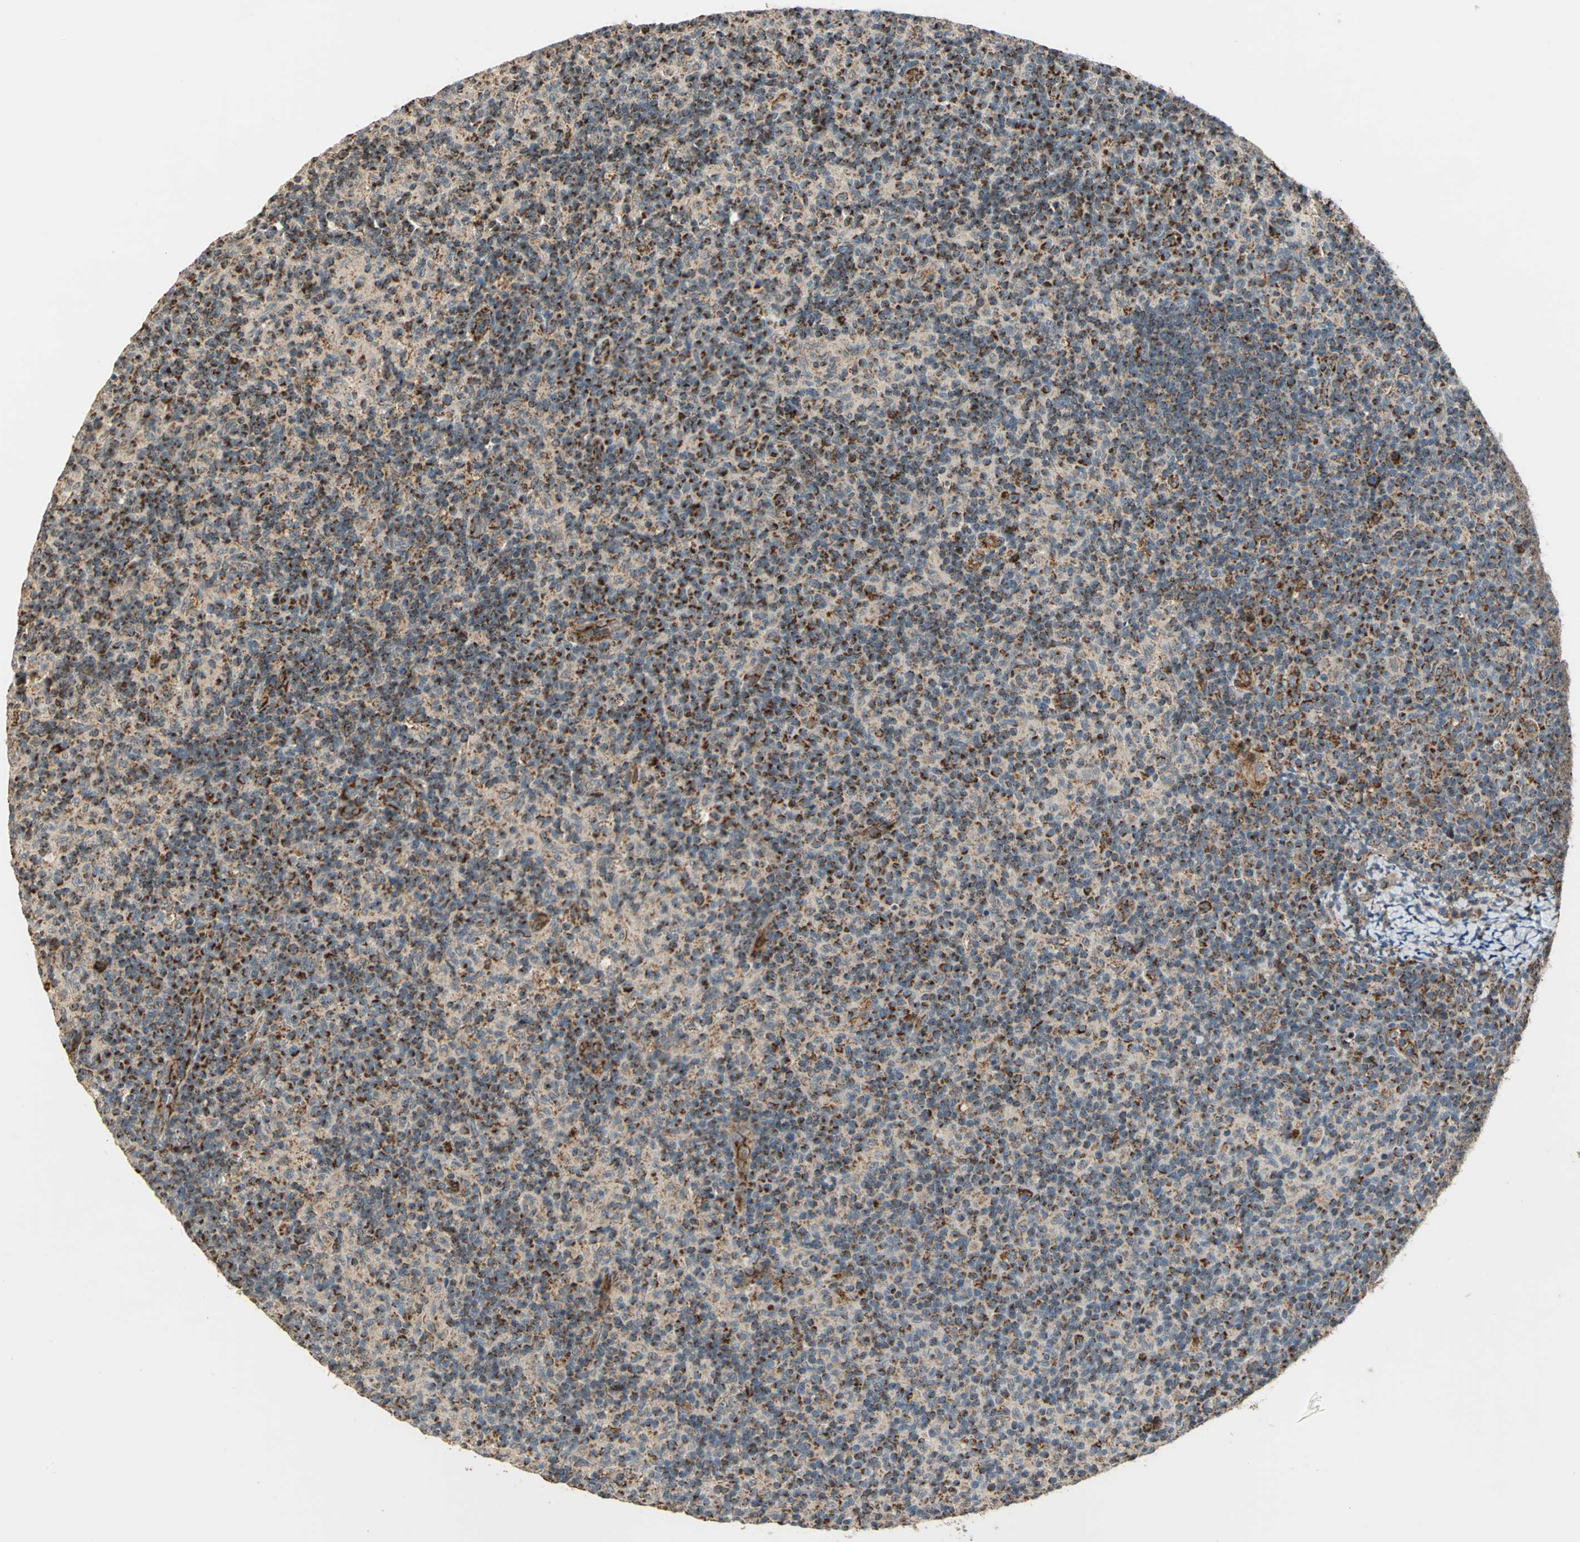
{"staining": {"intensity": "strong", "quantity": ">75%", "location": "cytoplasmic/membranous"}, "tissue": "lymph node", "cell_type": "Germinal center cells", "image_type": "normal", "snomed": [{"axis": "morphology", "description": "Normal tissue, NOS"}, {"axis": "morphology", "description": "Inflammation, NOS"}, {"axis": "topography", "description": "Lymph node"}], "caption": "Immunohistochemical staining of unremarkable lymph node exhibits high levels of strong cytoplasmic/membranous positivity in approximately >75% of germinal center cells.", "gene": "MRPS22", "patient": {"sex": "male", "age": 55}}